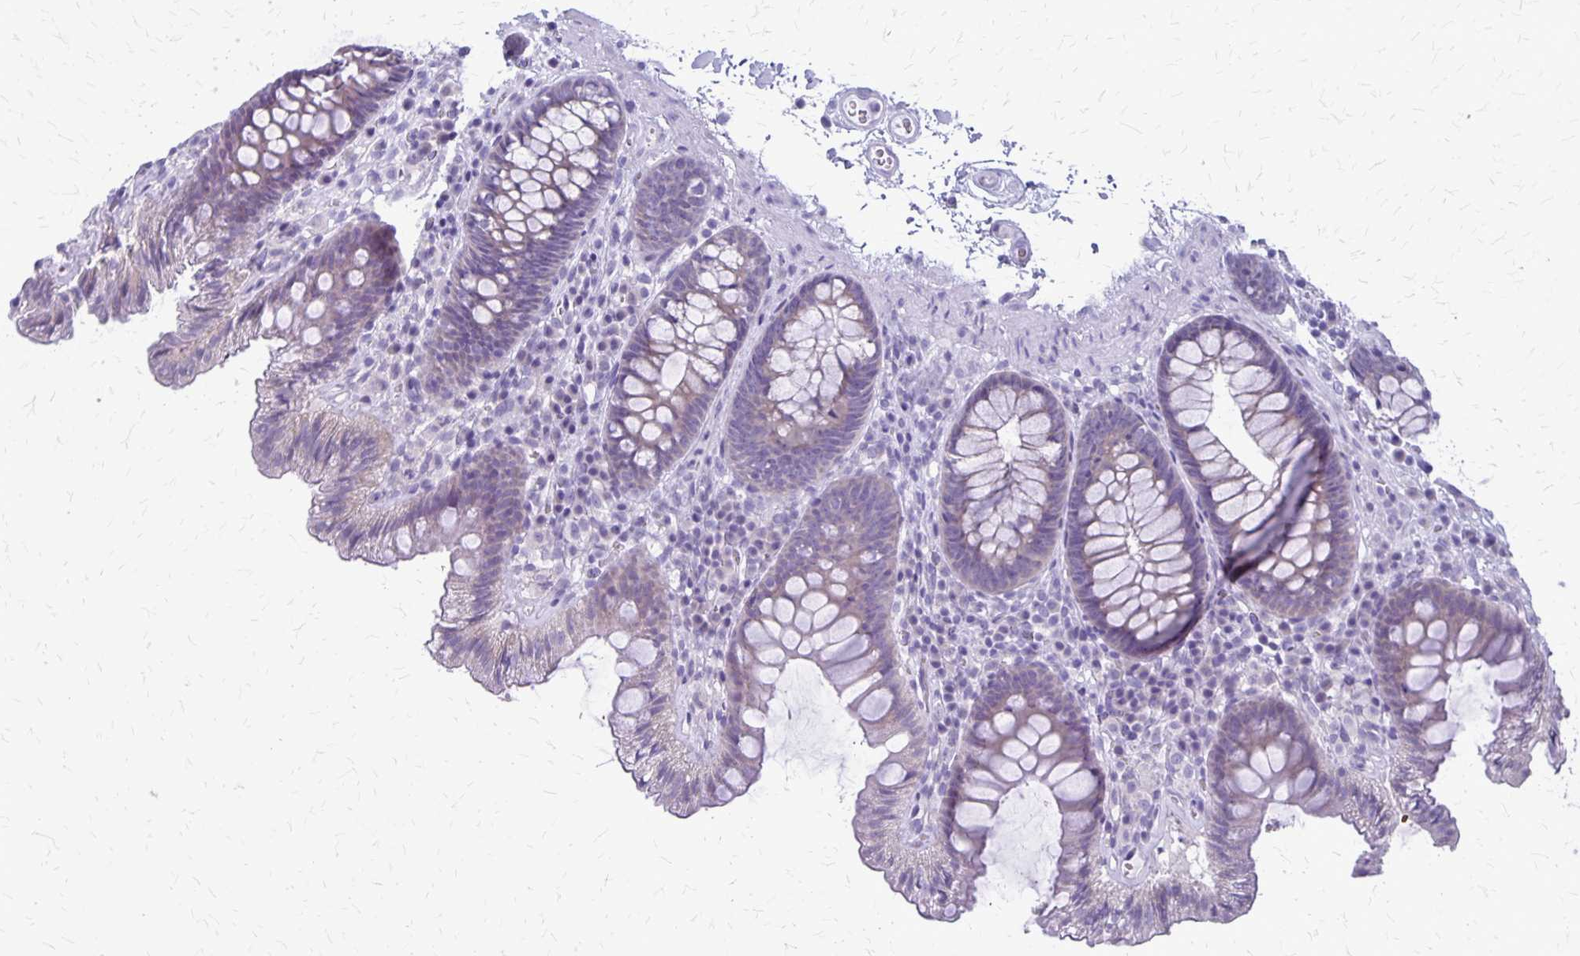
{"staining": {"intensity": "negative", "quantity": "none", "location": "none"}, "tissue": "colon", "cell_type": "Endothelial cells", "image_type": "normal", "snomed": [{"axis": "morphology", "description": "Normal tissue, NOS"}, {"axis": "topography", "description": "Colon"}, {"axis": "topography", "description": "Peripheral nerve tissue"}], "caption": "An immunohistochemistry (IHC) image of normal colon is shown. There is no staining in endothelial cells of colon. Brightfield microscopy of immunohistochemistry stained with DAB (brown) and hematoxylin (blue), captured at high magnification.", "gene": "PLXNB3", "patient": {"sex": "male", "age": 84}}